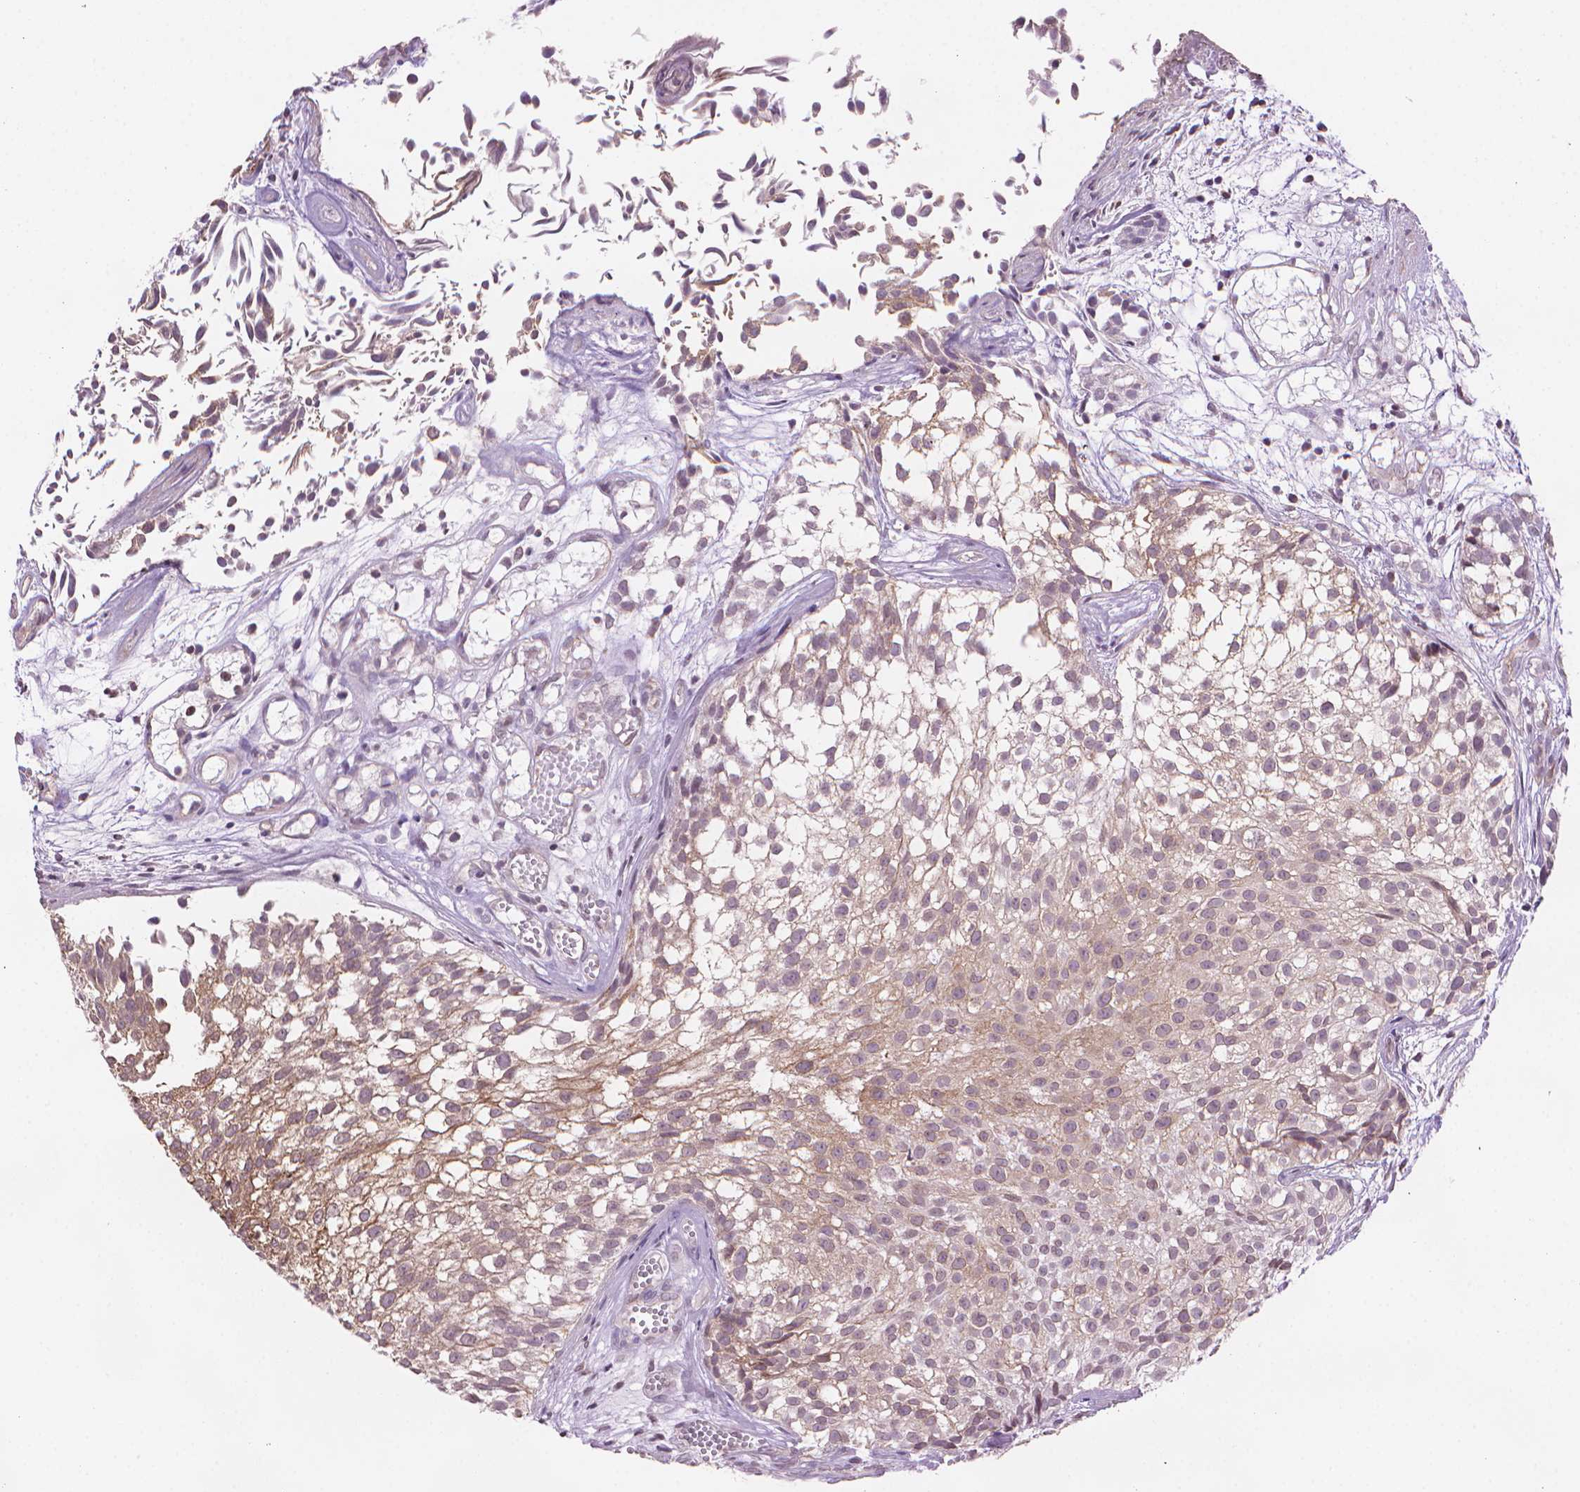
{"staining": {"intensity": "weak", "quantity": "25%-75%", "location": "cytoplasmic/membranous"}, "tissue": "urothelial cancer", "cell_type": "Tumor cells", "image_type": "cancer", "snomed": [{"axis": "morphology", "description": "Urothelial carcinoma, Low grade"}, {"axis": "topography", "description": "Urinary bladder"}], "caption": "Tumor cells exhibit weak cytoplasmic/membranous staining in approximately 25%-75% of cells in urothelial cancer.", "gene": "TMEM184A", "patient": {"sex": "male", "age": 70}}